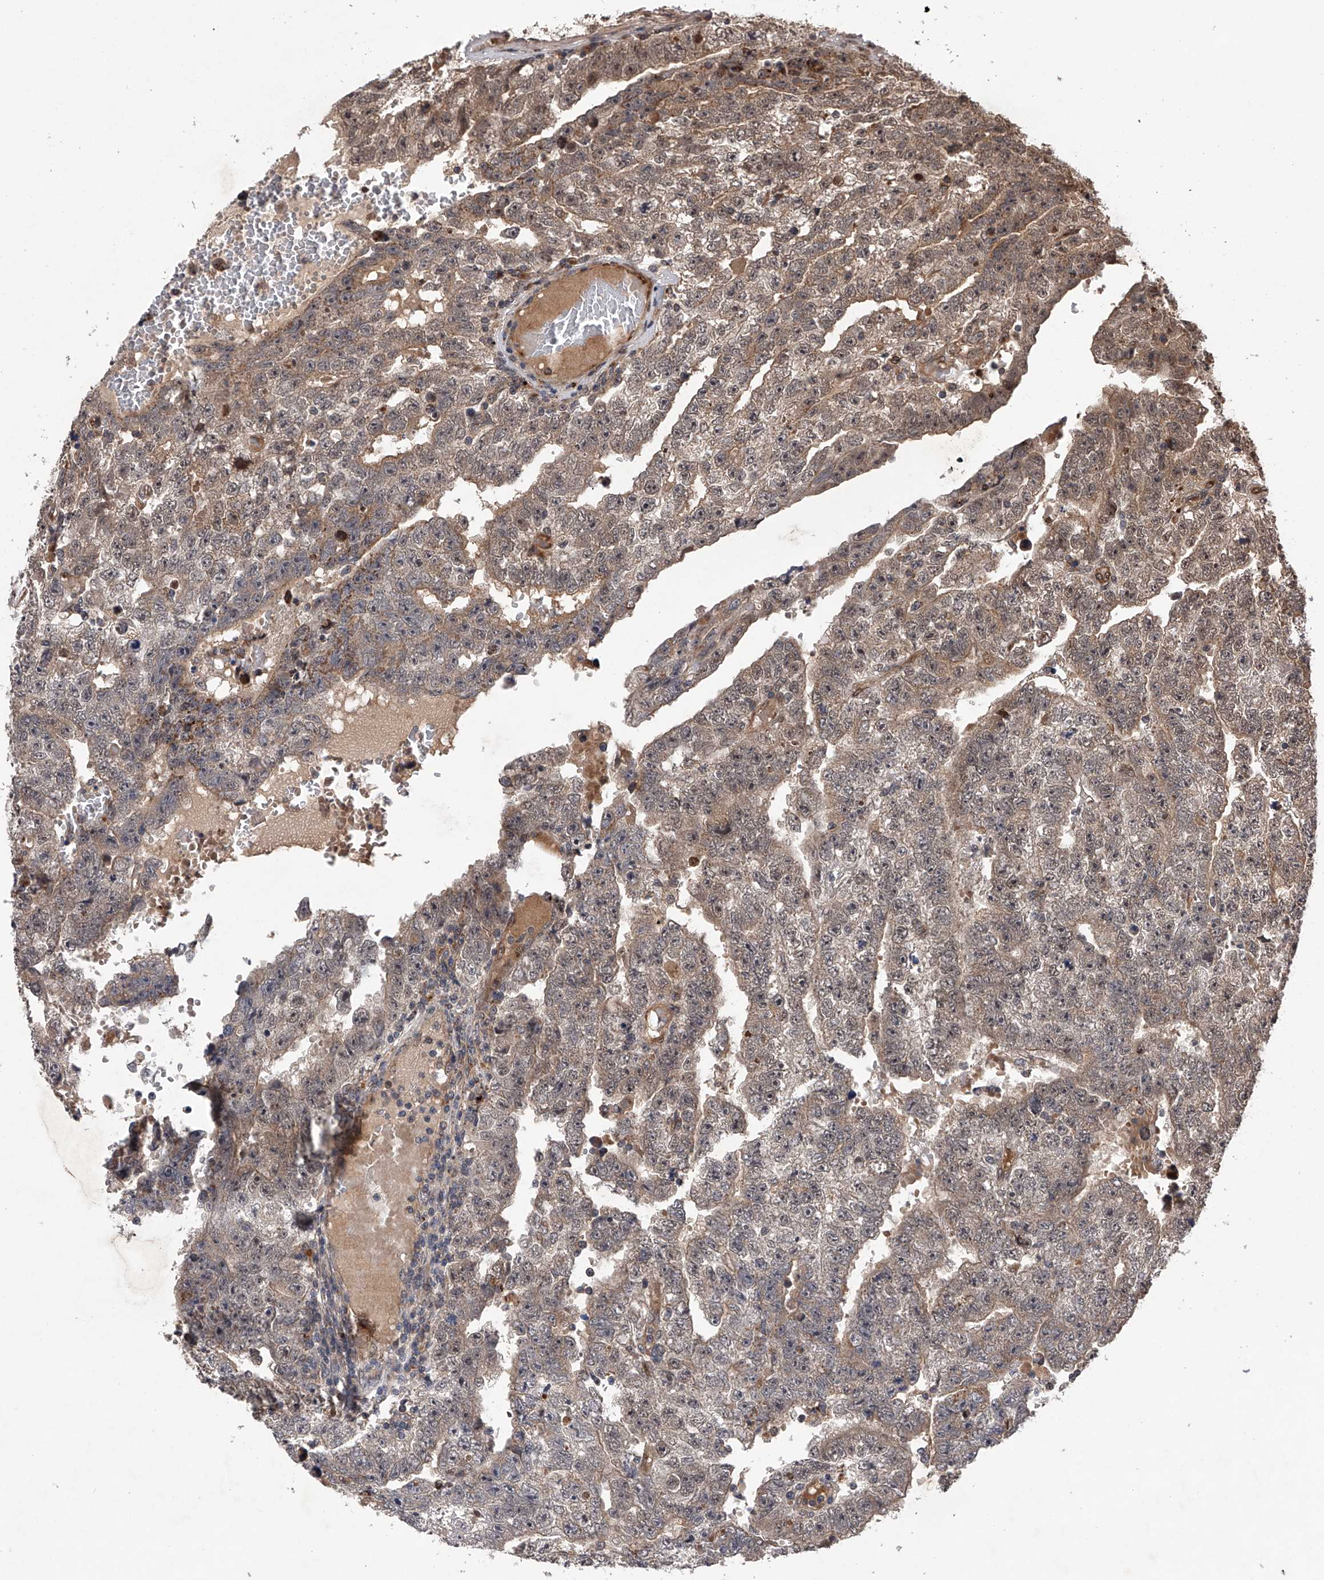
{"staining": {"intensity": "weak", "quantity": ">75%", "location": "cytoplasmic/membranous"}, "tissue": "testis cancer", "cell_type": "Tumor cells", "image_type": "cancer", "snomed": [{"axis": "morphology", "description": "Carcinoma, Embryonal, NOS"}, {"axis": "topography", "description": "Testis"}], "caption": "This histopathology image reveals testis embryonal carcinoma stained with immunohistochemistry to label a protein in brown. The cytoplasmic/membranous of tumor cells show weak positivity for the protein. Nuclei are counter-stained blue.", "gene": "MAP3K11", "patient": {"sex": "male", "age": 25}}